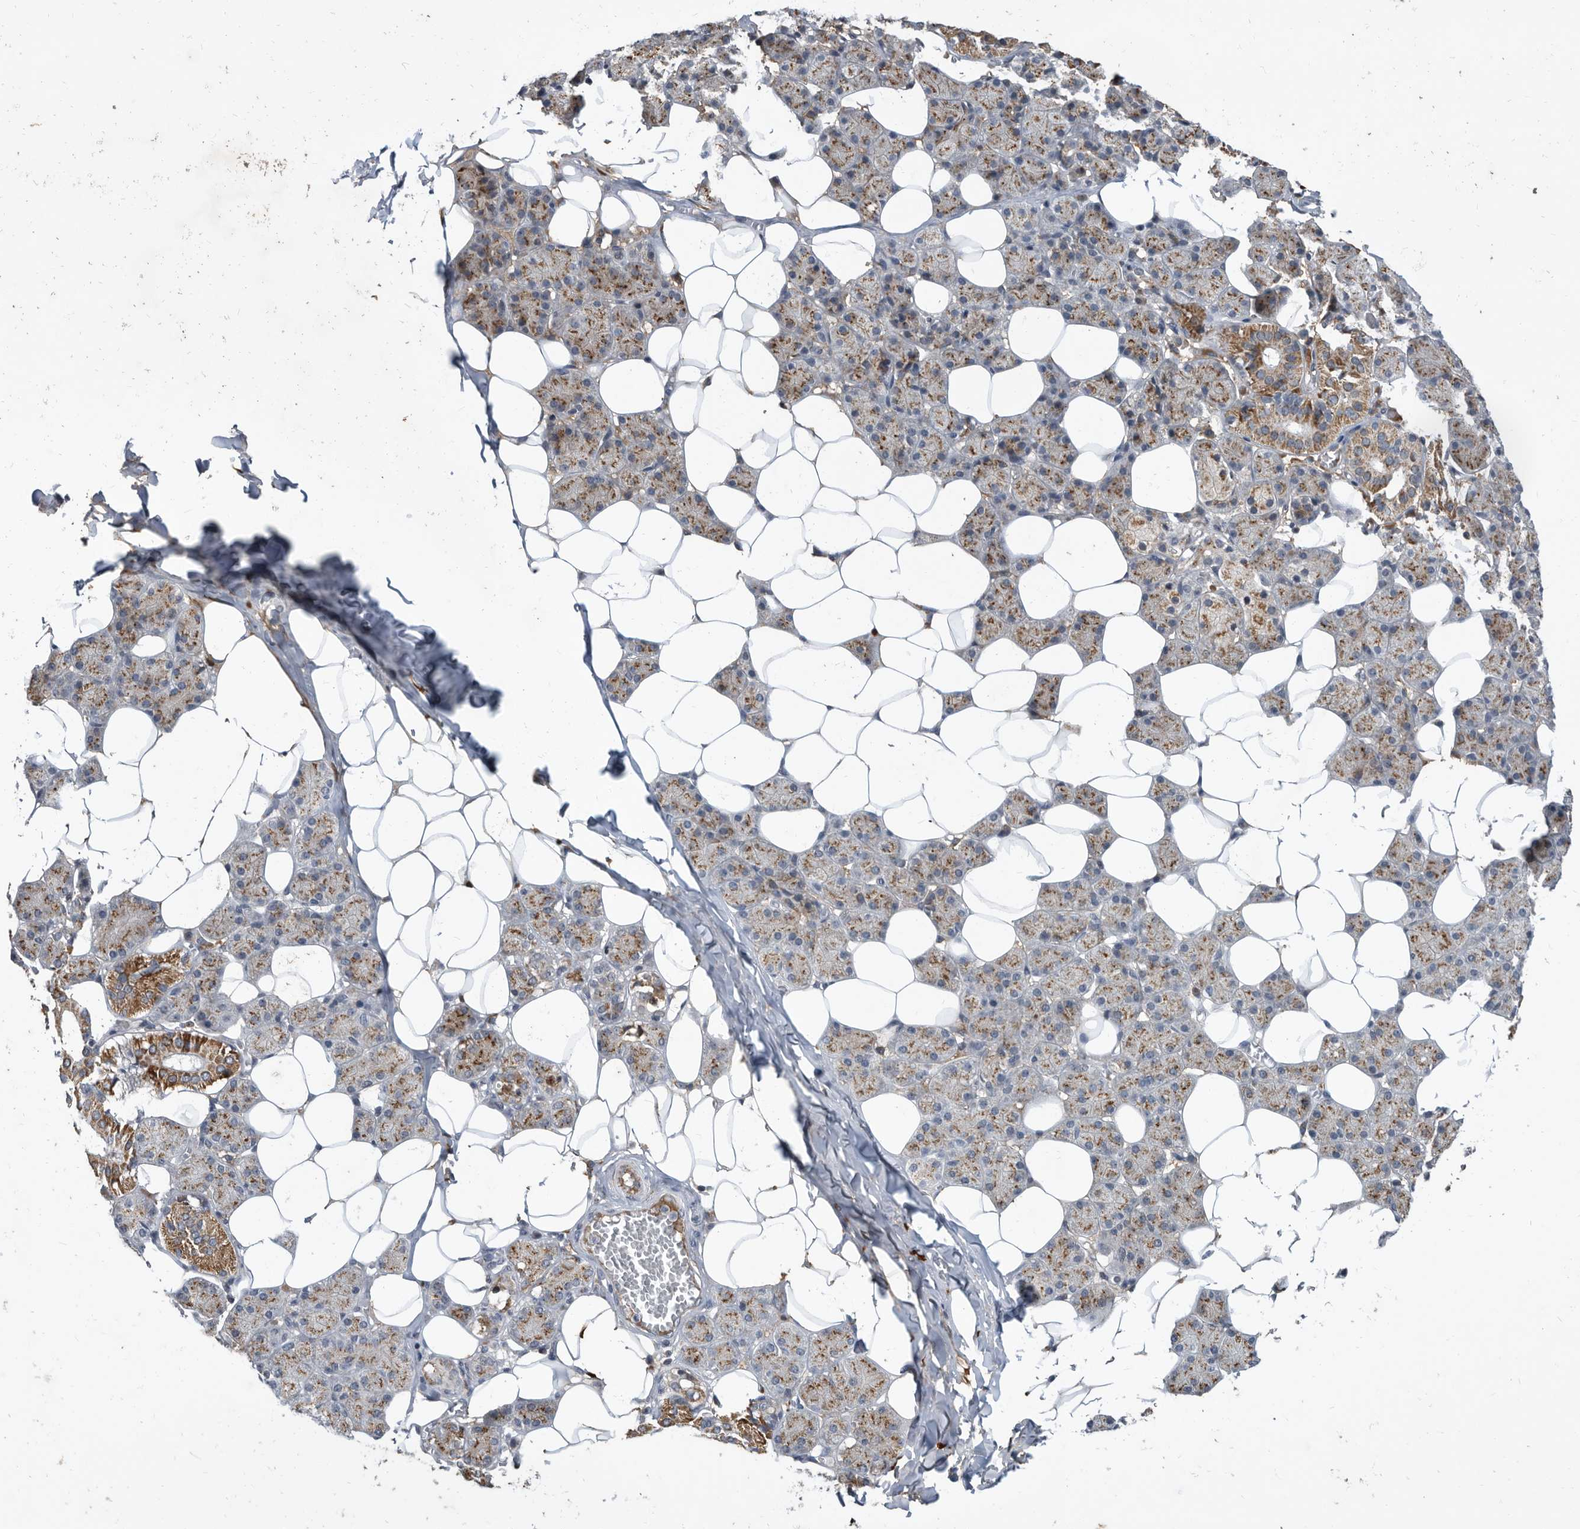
{"staining": {"intensity": "moderate", "quantity": ">75%", "location": "cytoplasmic/membranous"}, "tissue": "salivary gland", "cell_type": "Glandular cells", "image_type": "normal", "snomed": [{"axis": "morphology", "description": "Normal tissue, NOS"}, {"axis": "topography", "description": "Salivary gland"}], "caption": "Immunohistochemical staining of benign human salivary gland displays >75% levels of moderate cytoplasmic/membranous protein staining in approximately >75% of glandular cells.", "gene": "PI15", "patient": {"sex": "female", "age": 33}}